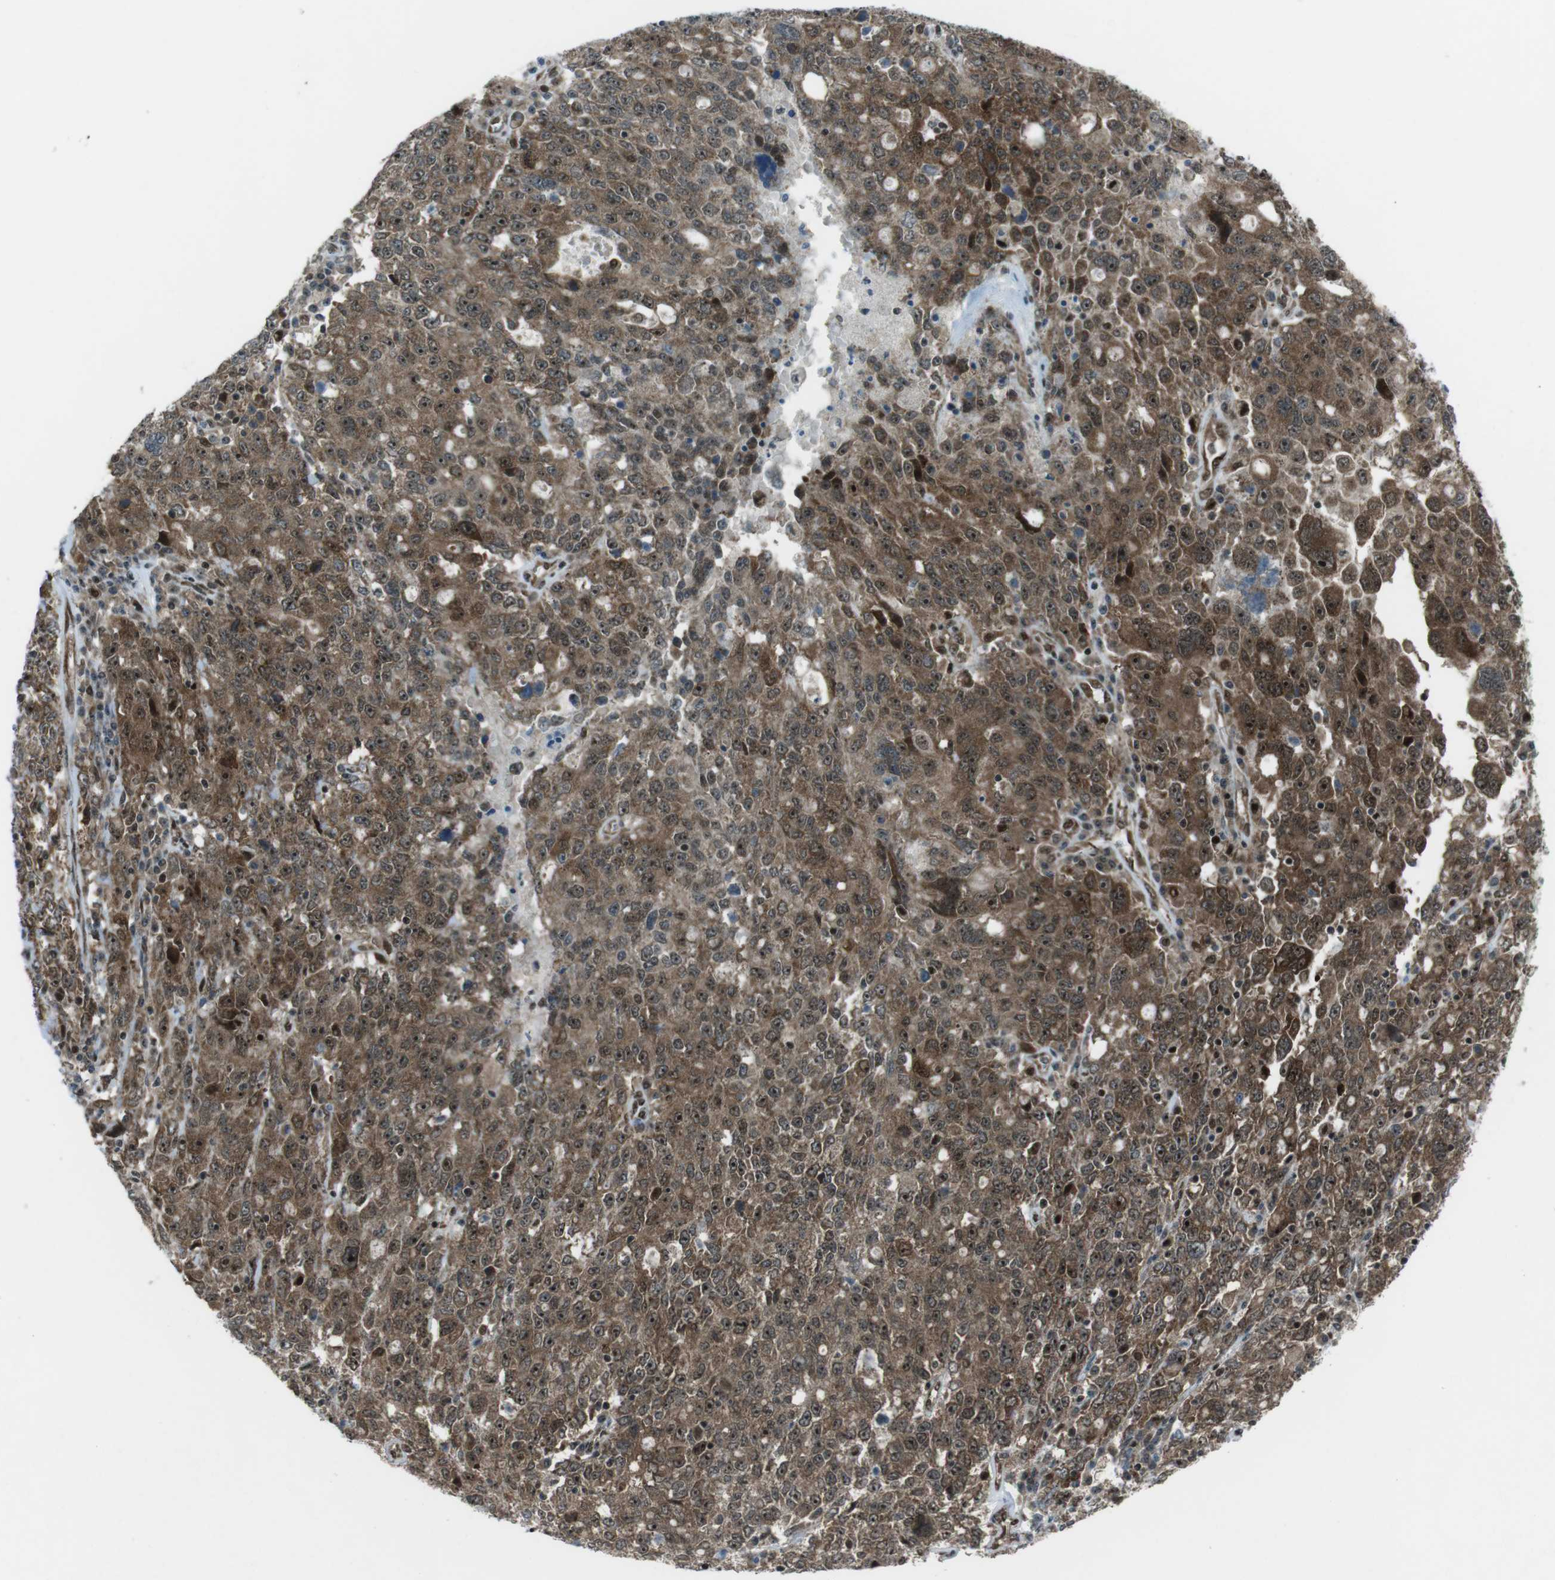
{"staining": {"intensity": "moderate", "quantity": ">75%", "location": "cytoplasmic/membranous,nuclear"}, "tissue": "ovarian cancer", "cell_type": "Tumor cells", "image_type": "cancer", "snomed": [{"axis": "morphology", "description": "Carcinoma, endometroid"}, {"axis": "topography", "description": "Ovary"}], "caption": "This is an image of IHC staining of ovarian cancer (endometroid carcinoma), which shows moderate positivity in the cytoplasmic/membranous and nuclear of tumor cells.", "gene": "CSNK1D", "patient": {"sex": "female", "age": 62}}